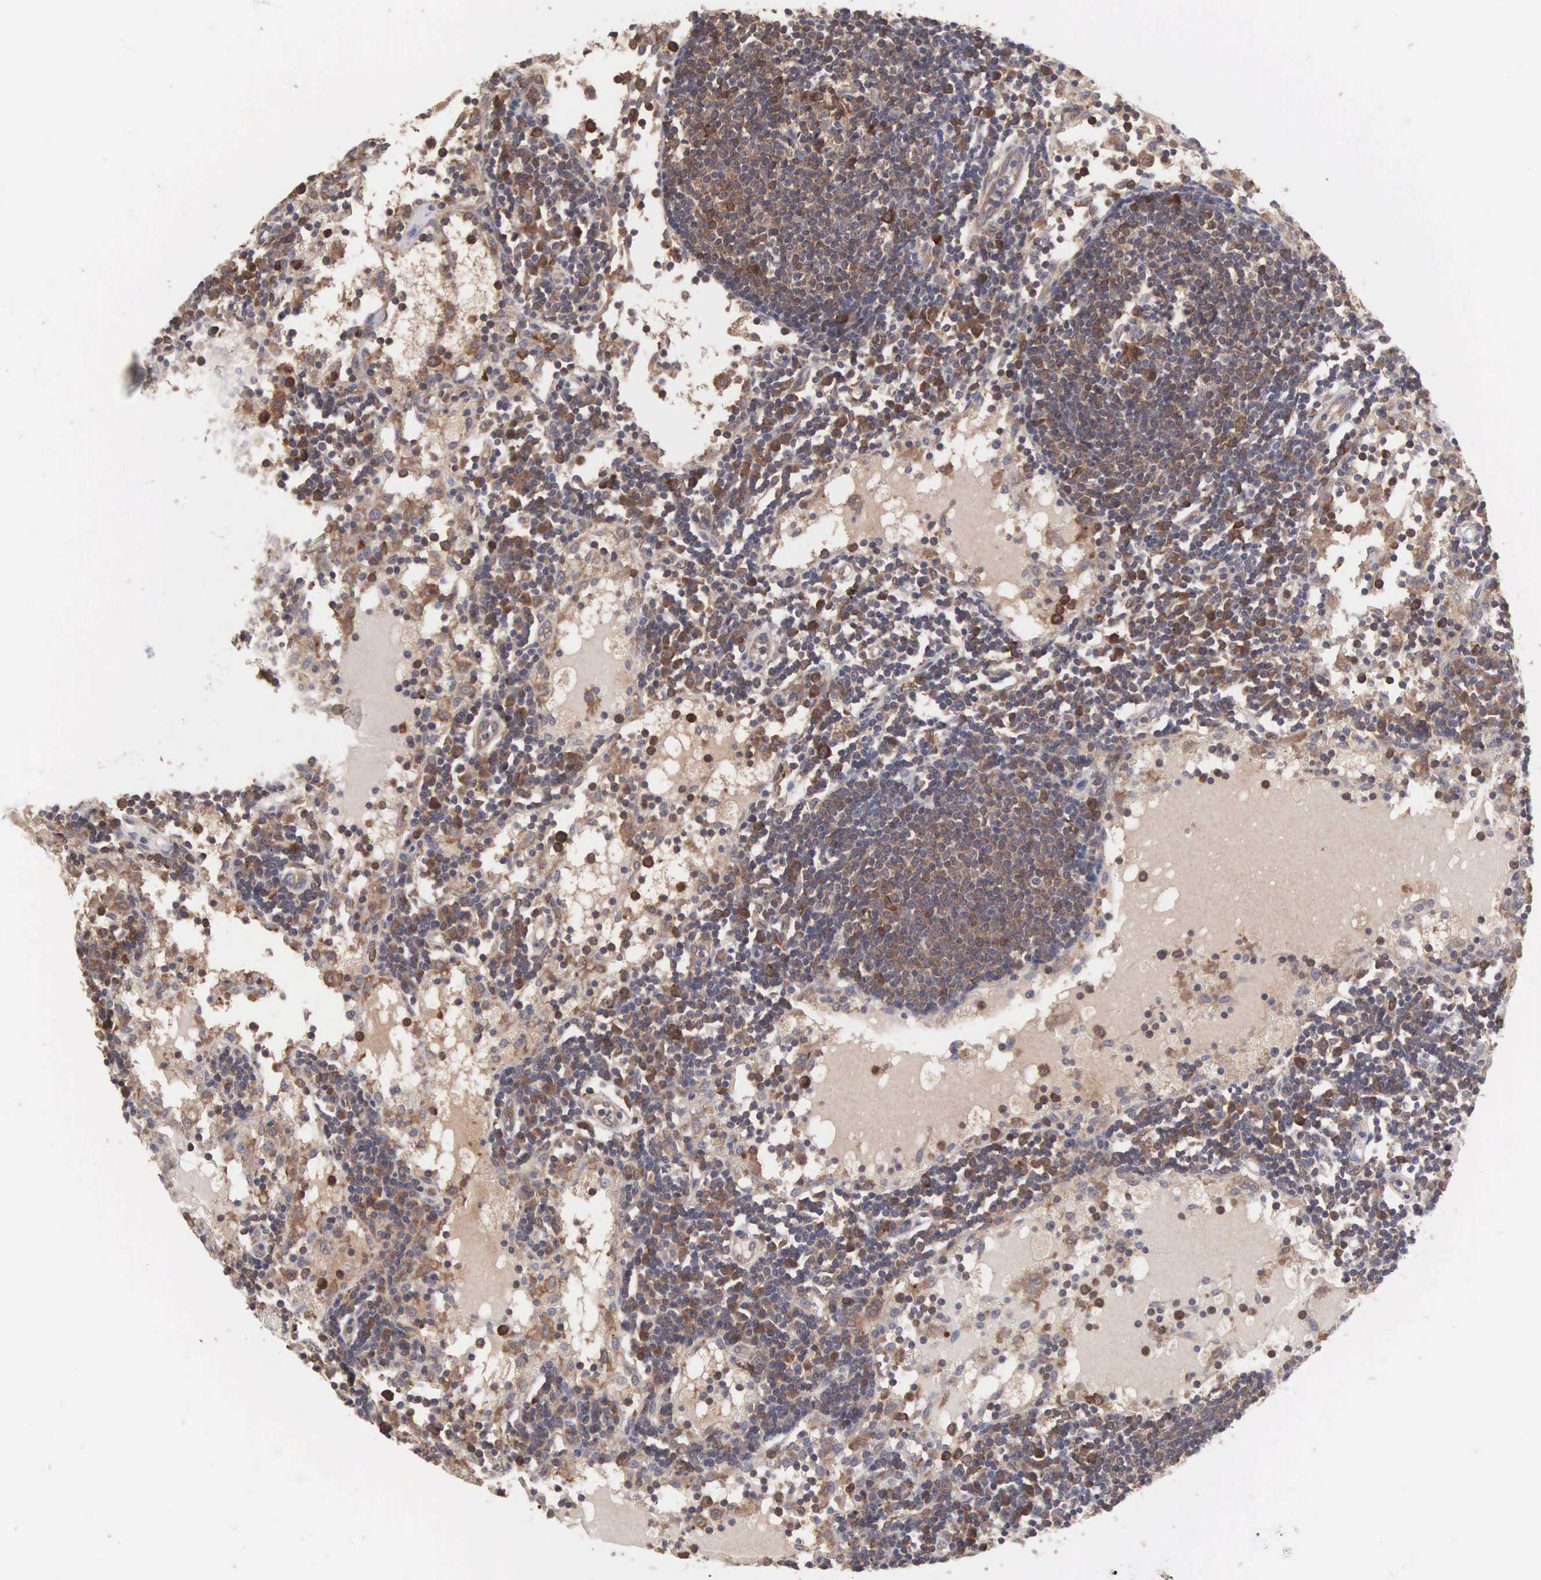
{"staining": {"intensity": "moderate", "quantity": "25%-75%", "location": "cytoplasmic/membranous"}, "tissue": "lymph node", "cell_type": "Germinal center cells", "image_type": "normal", "snomed": [{"axis": "morphology", "description": "Normal tissue, NOS"}, {"axis": "topography", "description": "Lymph node"}], "caption": "Unremarkable lymph node exhibits moderate cytoplasmic/membranous staining in approximately 25%-75% of germinal center cells, visualized by immunohistochemistry.", "gene": "MTHFD1", "patient": {"sex": "female", "age": 55}}